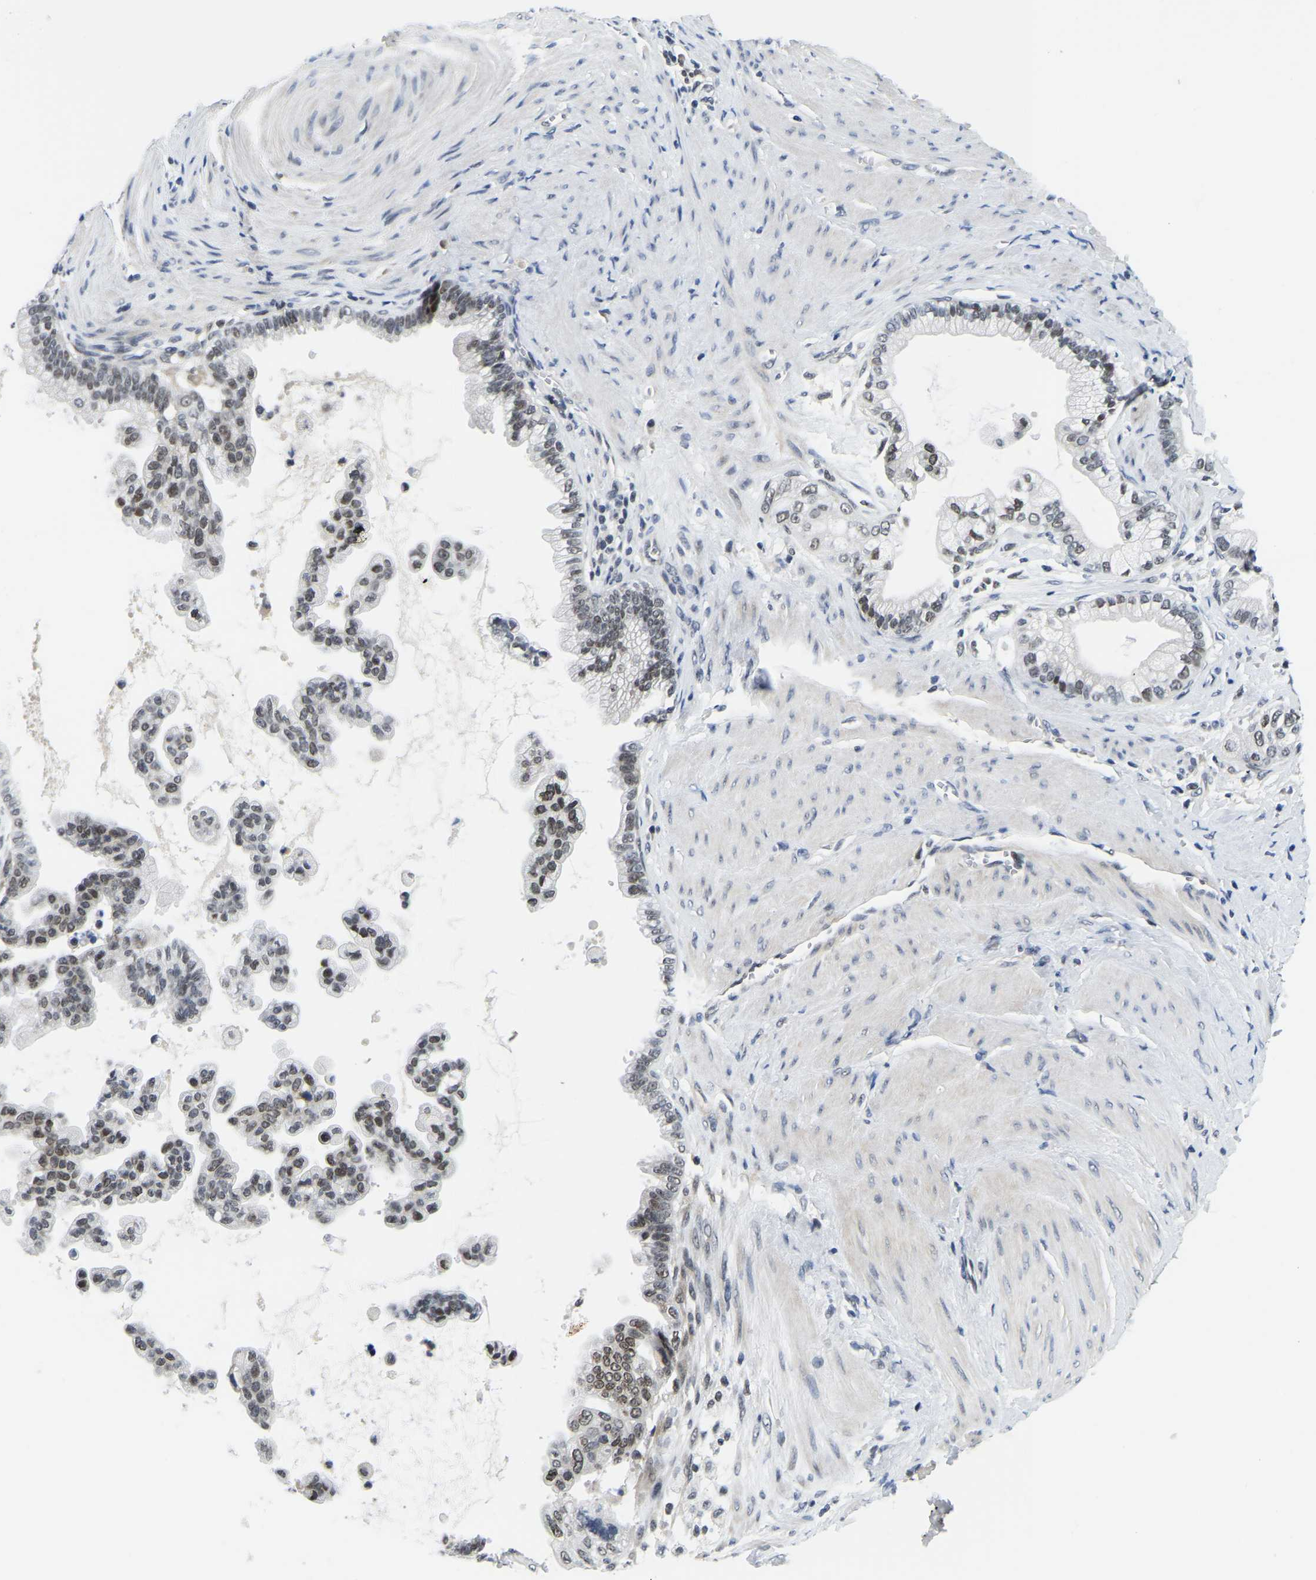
{"staining": {"intensity": "weak", "quantity": "25%-75%", "location": "nuclear"}, "tissue": "pancreatic cancer", "cell_type": "Tumor cells", "image_type": "cancer", "snomed": [{"axis": "morphology", "description": "Adenocarcinoma, NOS"}, {"axis": "topography", "description": "Pancreas"}], "caption": "A high-resolution photomicrograph shows immunohistochemistry staining of pancreatic cancer, which exhibits weak nuclear positivity in about 25%-75% of tumor cells. (Stains: DAB (3,3'-diaminobenzidine) in brown, nuclei in blue, Microscopy: brightfield microscopy at high magnification).", "gene": "POLDIP3", "patient": {"sex": "male", "age": 69}}